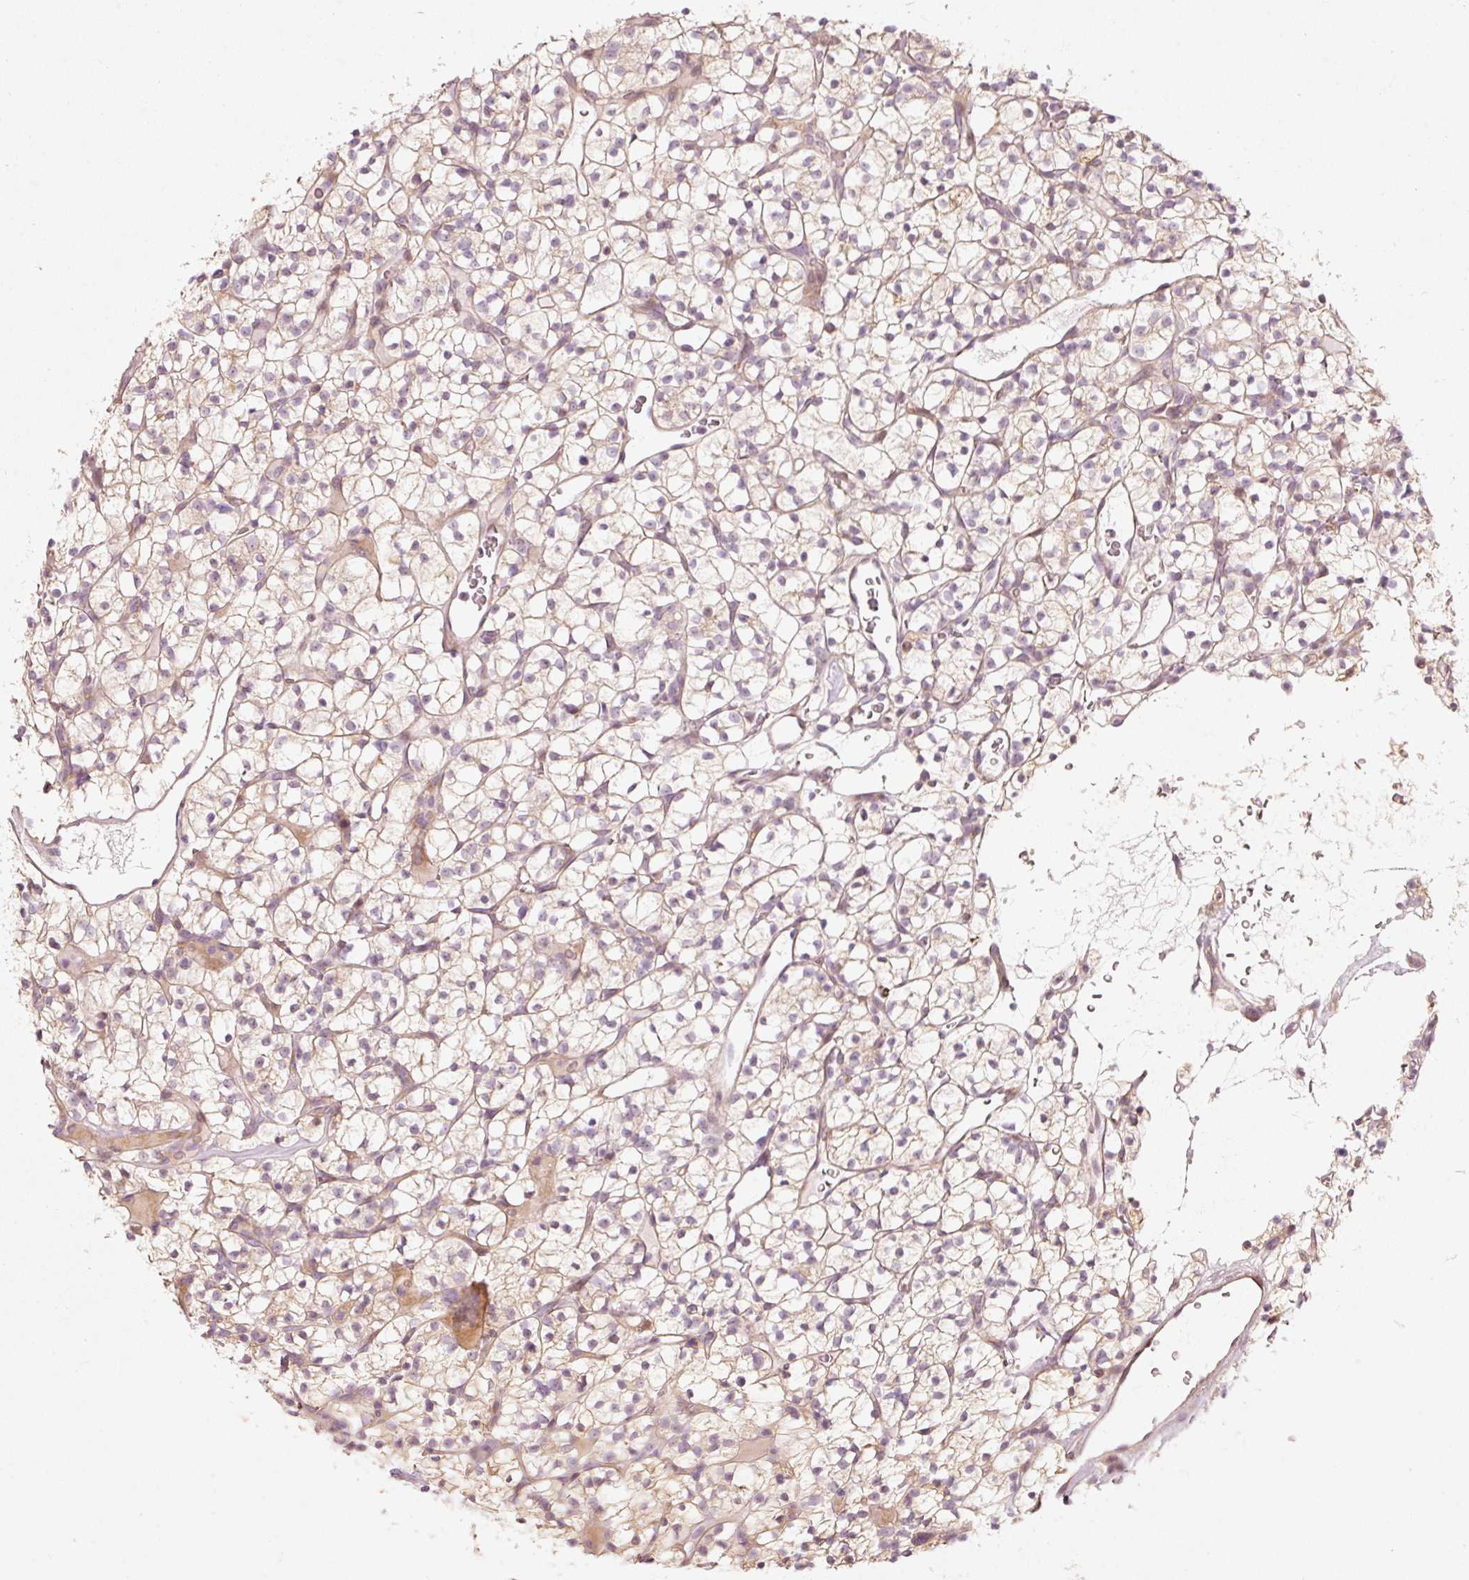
{"staining": {"intensity": "weak", "quantity": "<25%", "location": "cytoplasmic/membranous"}, "tissue": "renal cancer", "cell_type": "Tumor cells", "image_type": "cancer", "snomed": [{"axis": "morphology", "description": "Adenocarcinoma, NOS"}, {"axis": "topography", "description": "Kidney"}], "caption": "High power microscopy image of an immunohistochemistry histopathology image of renal cancer (adenocarcinoma), revealing no significant positivity in tumor cells.", "gene": "SLC20A1", "patient": {"sex": "female", "age": 64}}